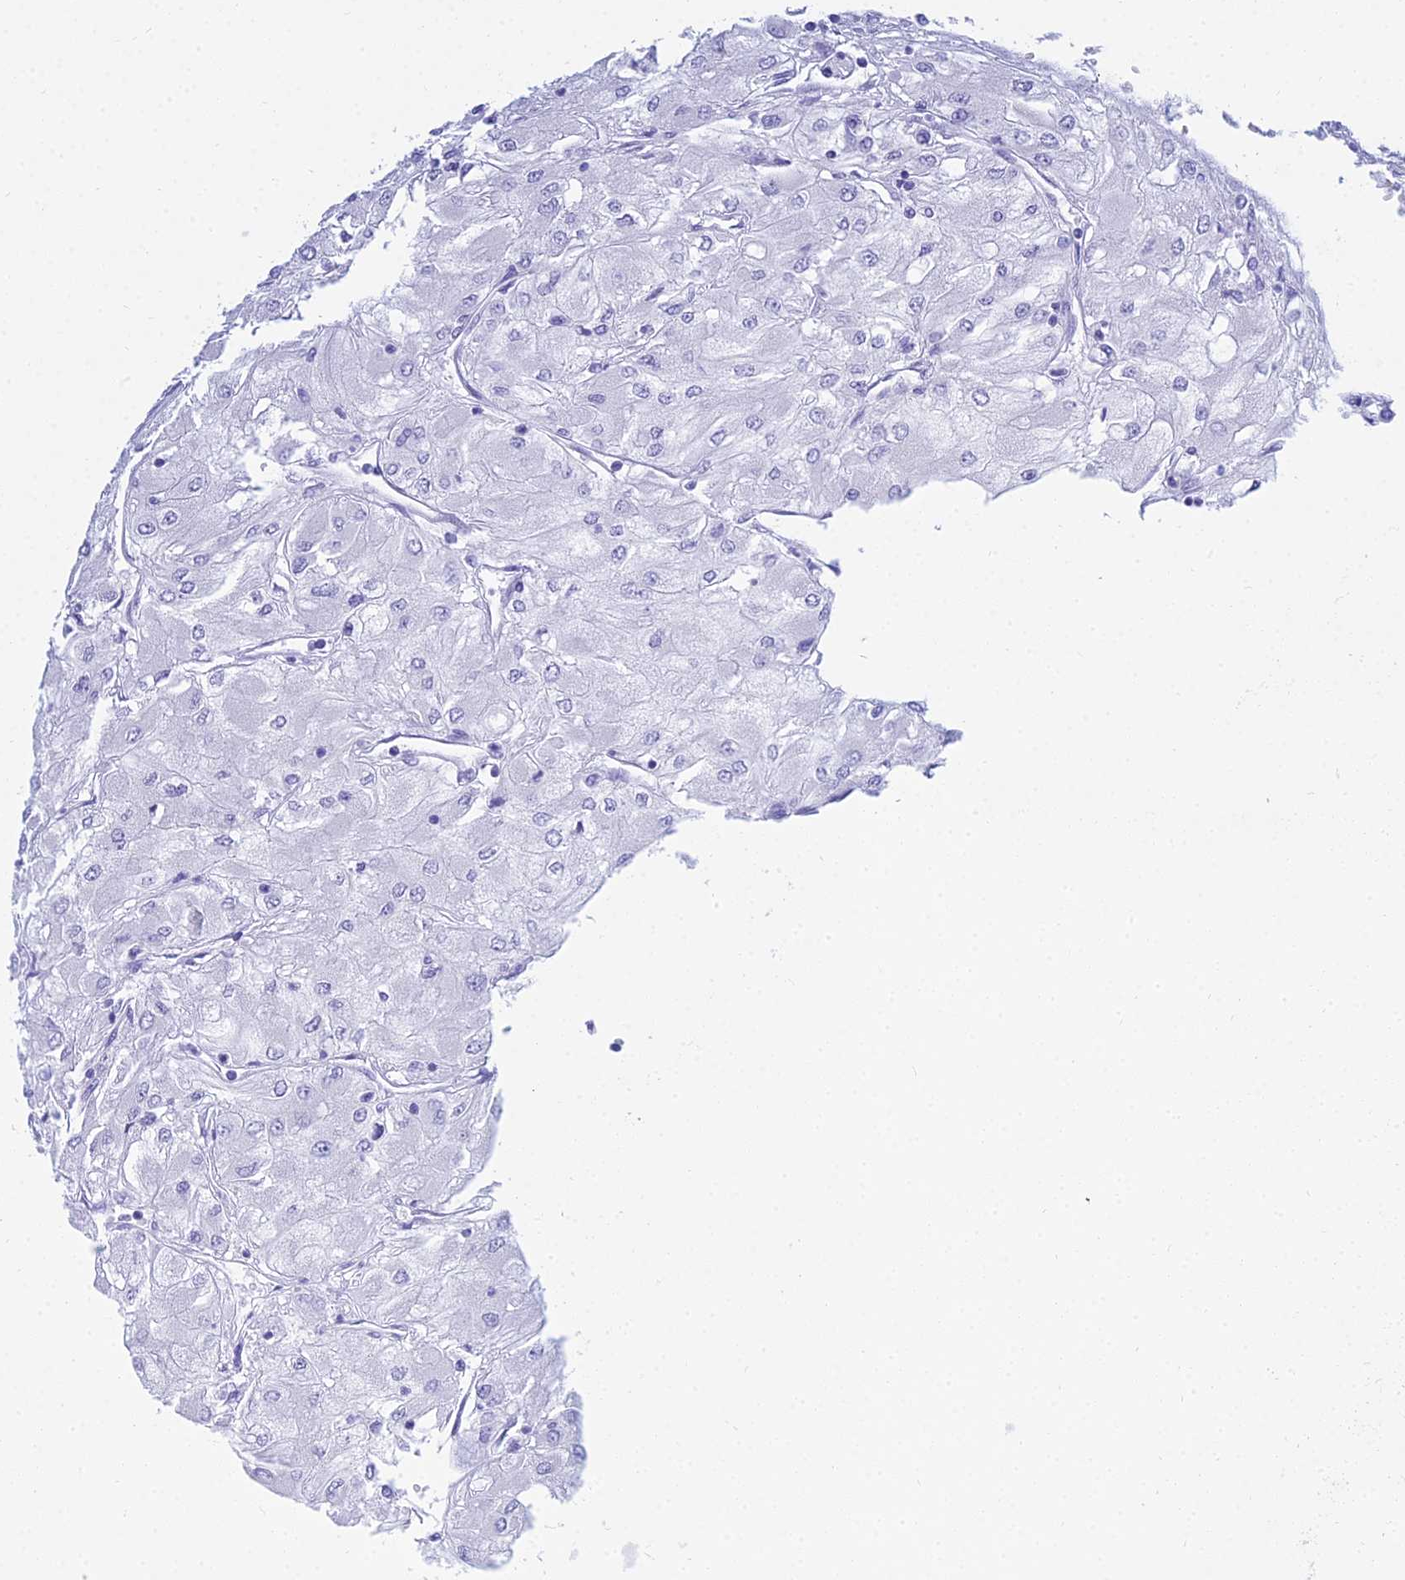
{"staining": {"intensity": "negative", "quantity": "none", "location": "none"}, "tissue": "renal cancer", "cell_type": "Tumor cells", "image_type": "cancer", "snomed": [{"axis": "morphology", "description": "Adenocarcinoma, NOS"}, {"axis": "topography", "description": "Kidney"}], "caption": "Tumor cells are negative for brown protein staining in adenocarcinoma (renal). Brightfield microscopy of IHC stained with DAB (brown) and hematoxylin (blue), captured at high magnification.", "gene": "PATE4", "patient": {"sex": "male", "age": 80}}